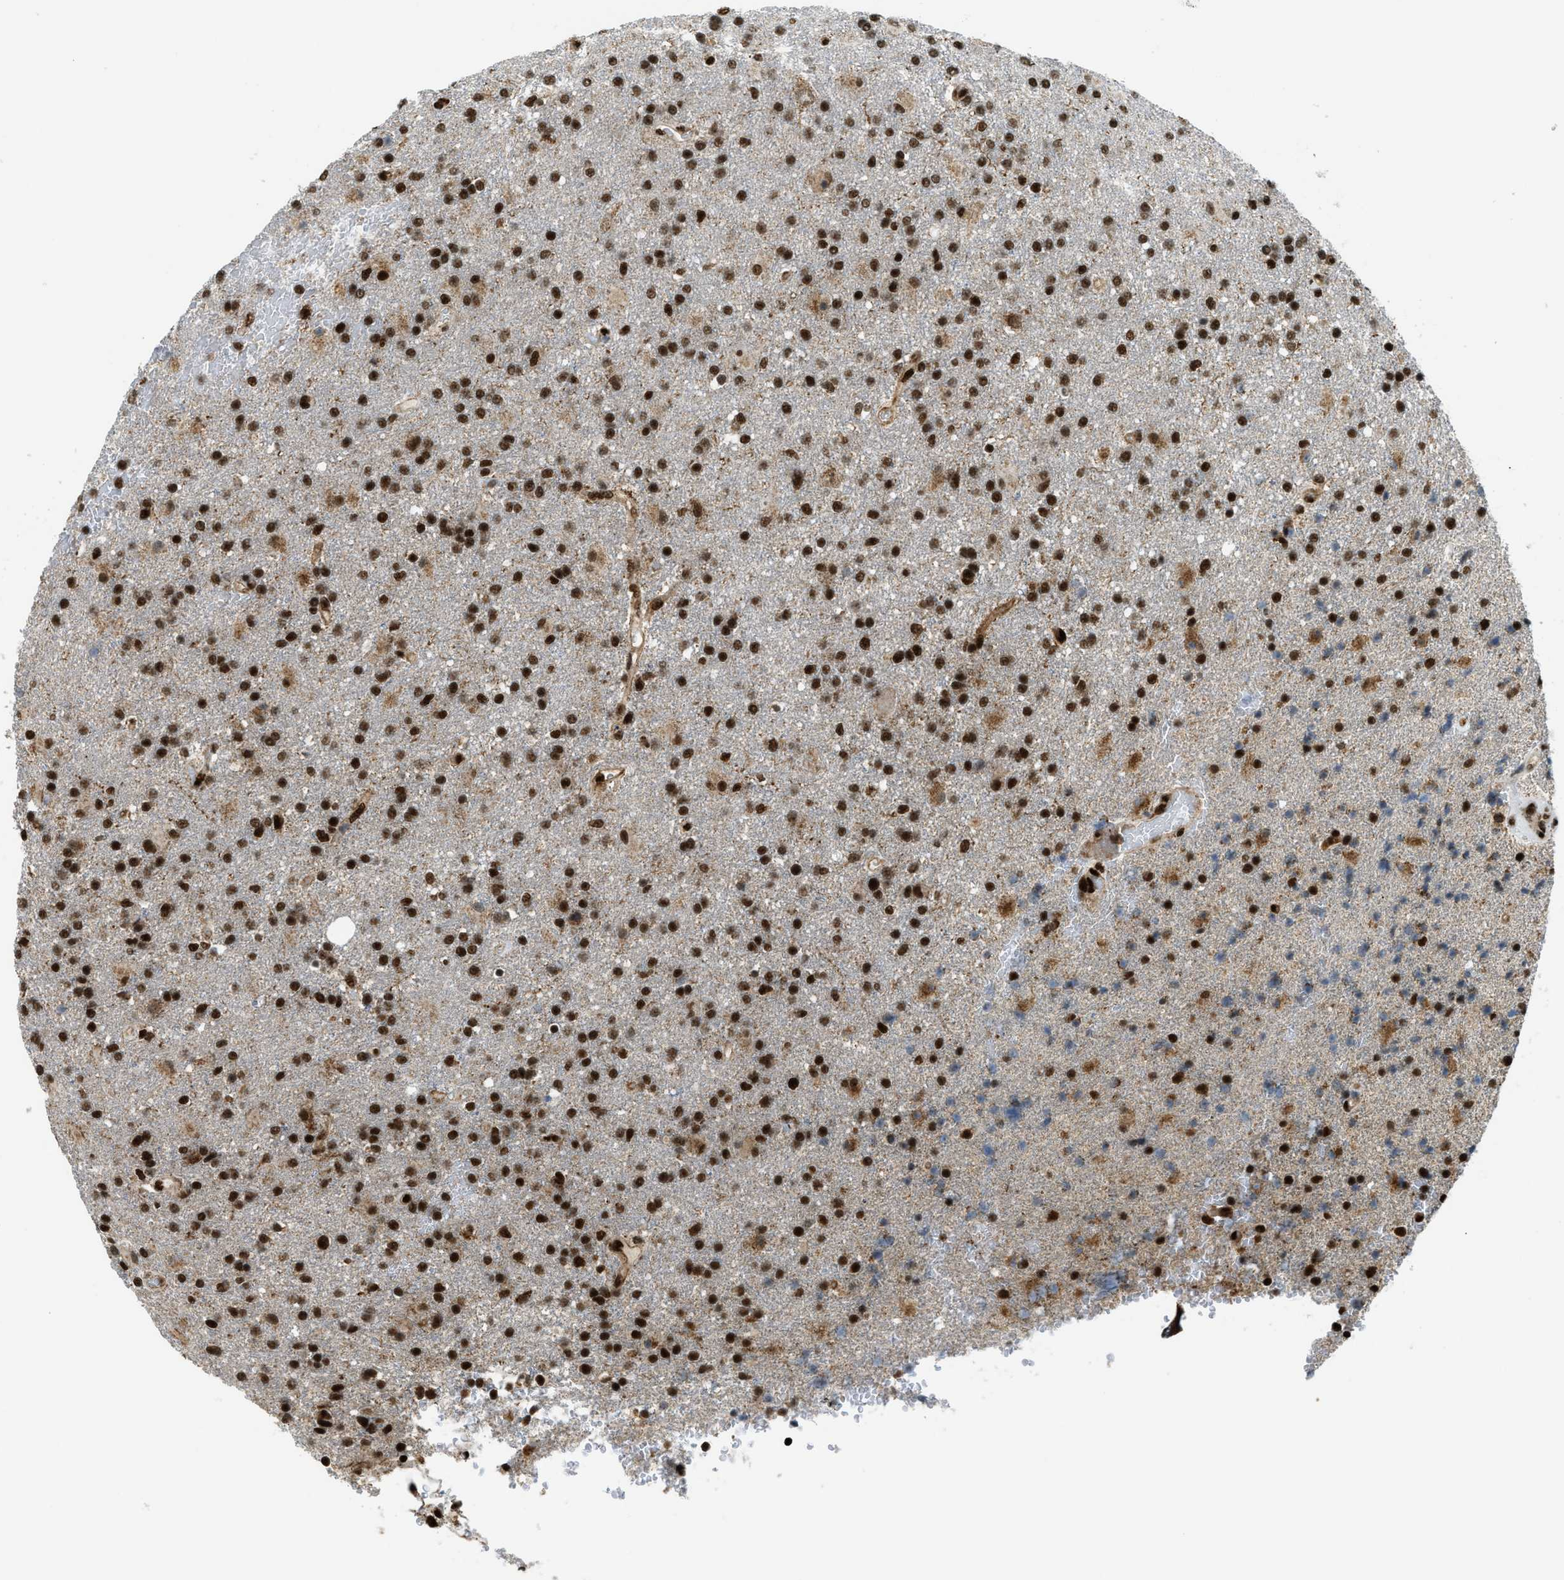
{"staining": {"intensity": "strong", "quantity": ">75%", "location": "nuclear"}, "tissue": "glioma", "cell_type": "Tumor cells", "image_type": "cancer", "snomed": [{"axis": "morphology", "description": "Glioma, malignant, High grade"}, {"axis": "topography", "description": "Brain"}], "caption": "Glioma tissue reveals strong nuclear positivity in about >75% of tumor cells", "gene": "GABPB1", "patient": {"sex": "male", "age": 72}}